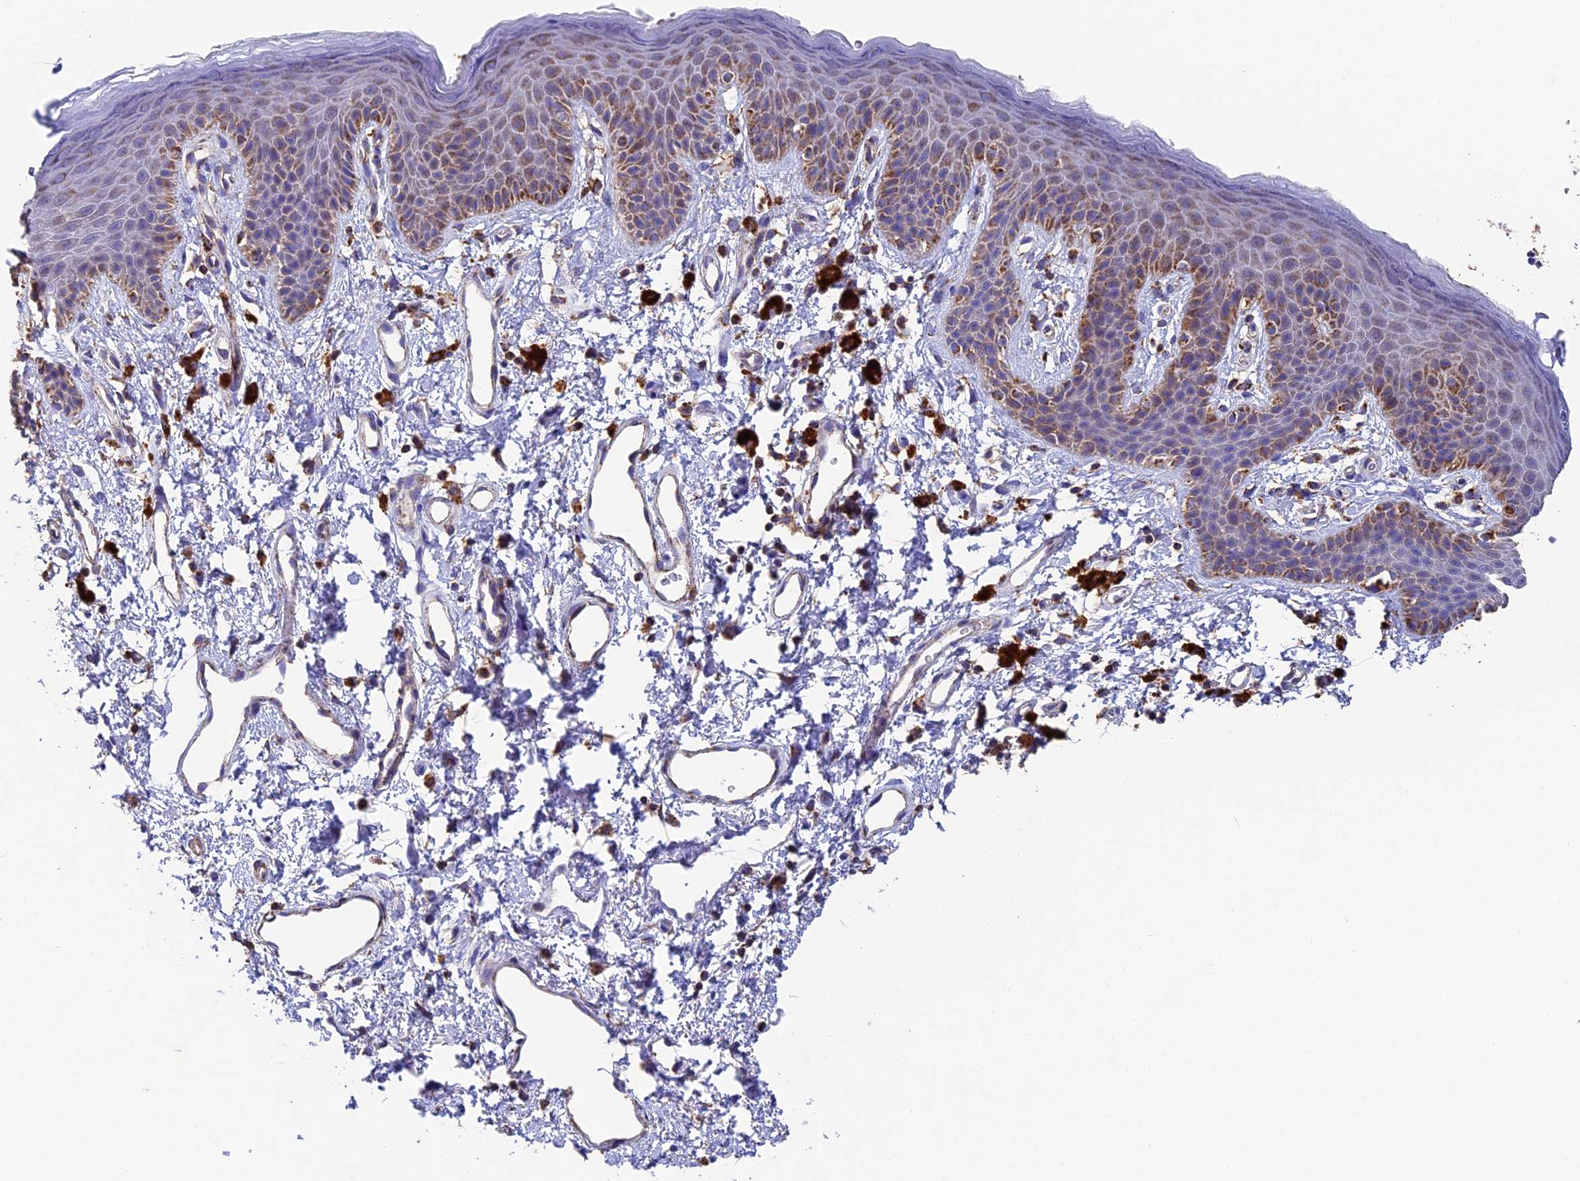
{"staining": {"intensity": "moderate", "quantity": "25%-75%", "location": "cytoplasmic/membranous"}, "tissue": "skin", "cell_type": "Epidermal cells", "image_type": "normal", "snomed": [{"axis": "morphology", "description": "Normal tissue, NOS"}, {"axis": "topography", "description": "Anal"}], "caption": "Skin stained with DAB immunohistochemistry exhibits medium levels of moderate cytoplasmic/membranous expression in approximately 25%-75% of epidermal cells. (brown staining indicates protein expression, while blue staining denotes nuclei).", "gene": "ADAT1", "patient": {"sex": "female", "age": 46}}